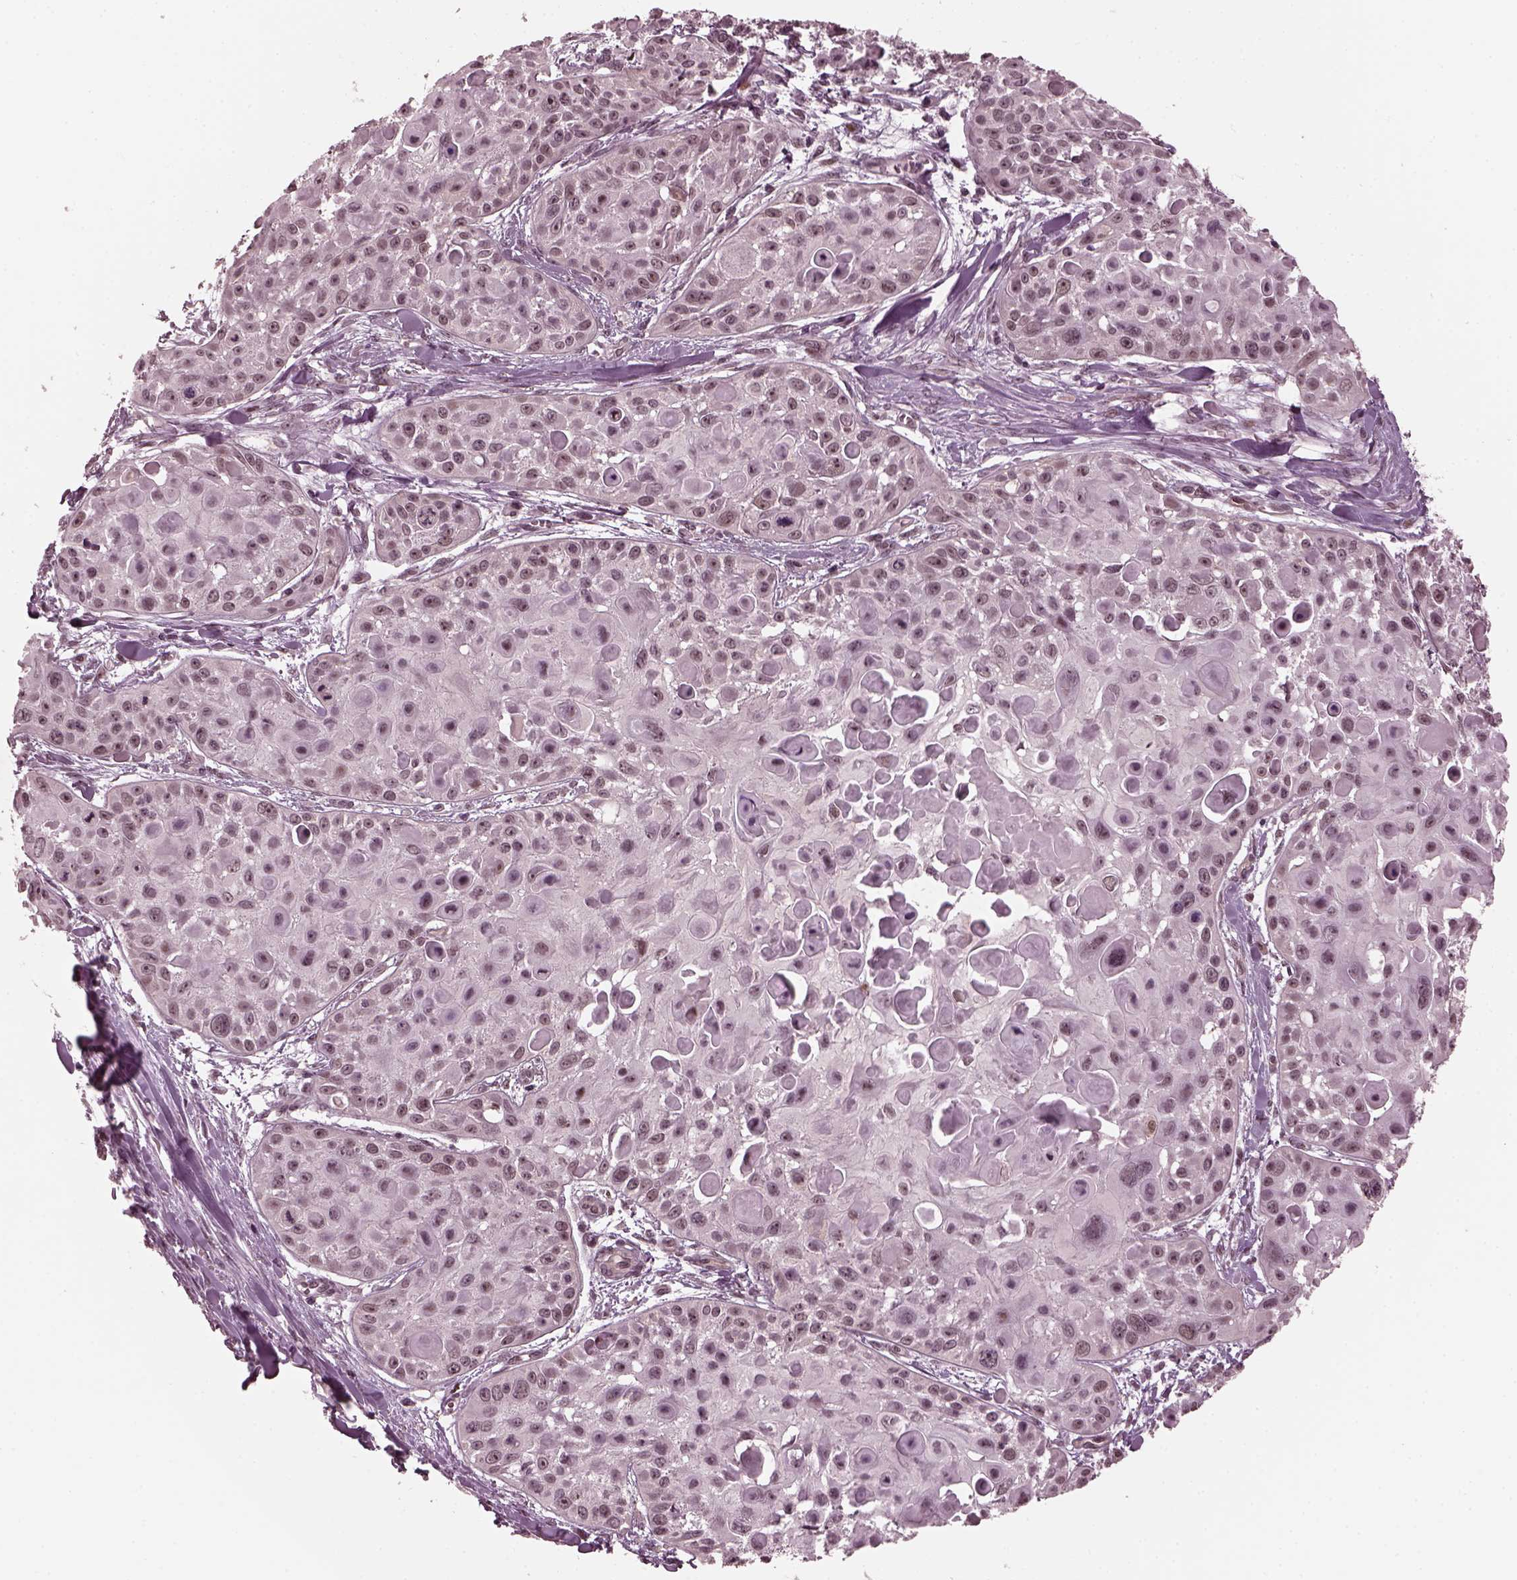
{"staining": {"intensity": "moderate", "quantity": "<25%", "location": "nuclear"}, "tissue": "skin cancer", "cell_type": "Tumor cells", "image_type": "cancer", "snomed": [{"axis": "morphology", "description": "Squamous cell carcinoma, NOS"}, {"axis": "topography", "description": "Skin"}, {"axis": "topography", "description": "Anal"}], "caption": "Immunohistochemistry (IHC) (DAB) staining of skin squamous cell carcinoma exhibits moderate nuclear protein expression in approximately <25% of tumor cells.", "gene": "TRIB3", "patient": {"sex": "female", "age": 75}}